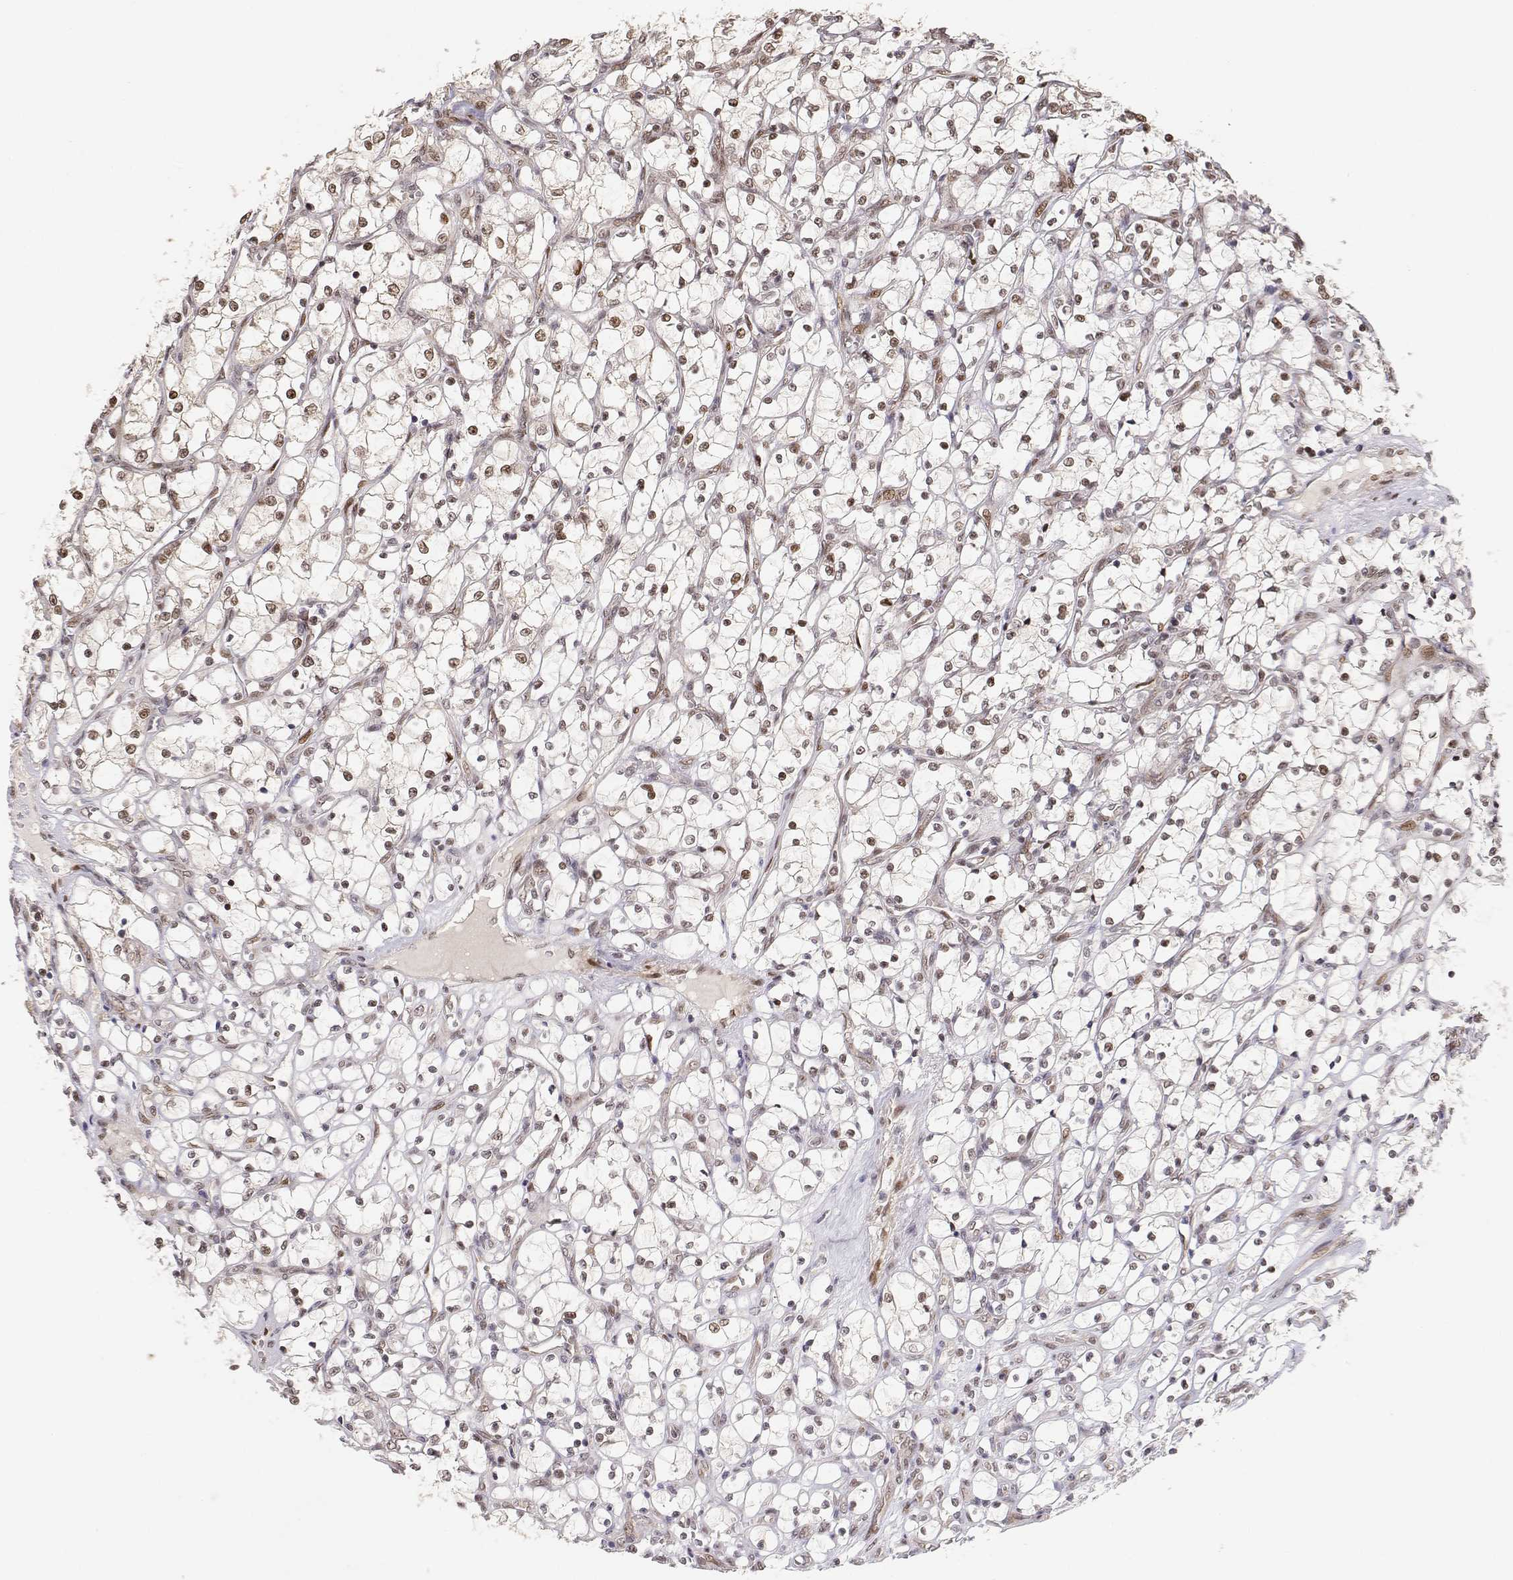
{"staining": {"intensity": "moderate", "quantity": "<25%", "location": "nuclear"}, "tissue": "renal cancer", "cell_type": "Tumor cells", "image_type": "cancer", "snomed": [{"axis": "morphology", "description": "Adenocarcinoma, NOS"}, {"axis": "topography", "description": "Kidney"}], "caption": "The photomicrograph displays immunohistochemical staining of adenocarcinoma (renal). There is moderate nuclear positivity is appreciated in approximately <25% of tumor cells.", "gene": "BRCA1", "patient": {"sex": "female", "age": 69}}